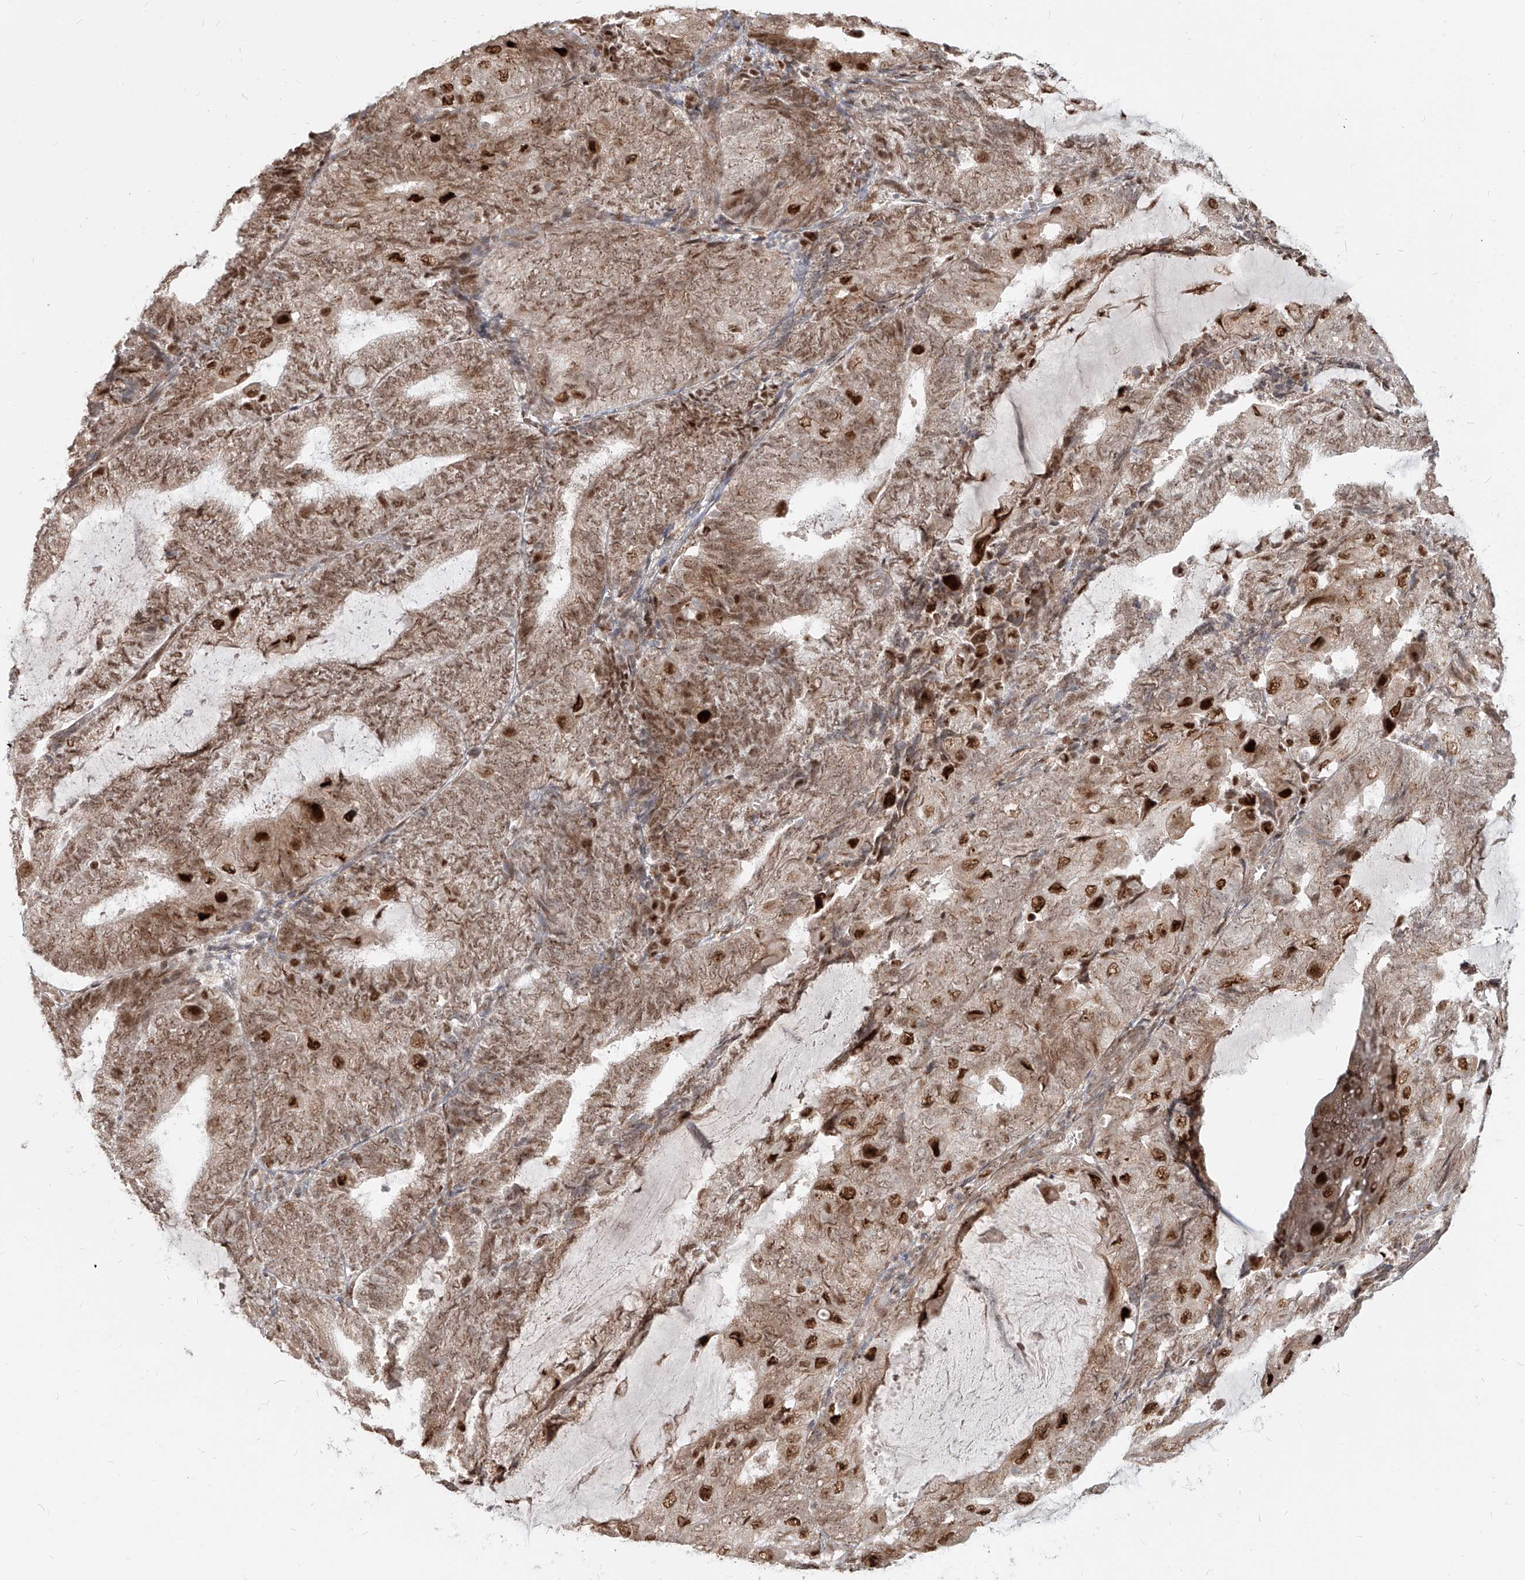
{"staining": {"intensity": "moderate", "quantity": ">75%", "location": "cytoplasmic/membranous,nuclear"}, "tissue": "endometrial cancer", "cell_type": "Tumor cells", "image_type": "cancer", "snomed": [{"axis": "morphology", "description": "Adenocarcinoma, NOS"}, {"axis": "topography", "description": "Endometrium"}], "caption": "This photomicrograph exhibits endometrial adenocarcinoma stained with IHC to label a protein in brown. The cytoplasmic/membranous and nuclear of tumor cells show moderate positivity for the protein. Nuclei are counter-stained blue.", "gene": "ZNF710", "patient": {"sex": "female", "age": 81}}